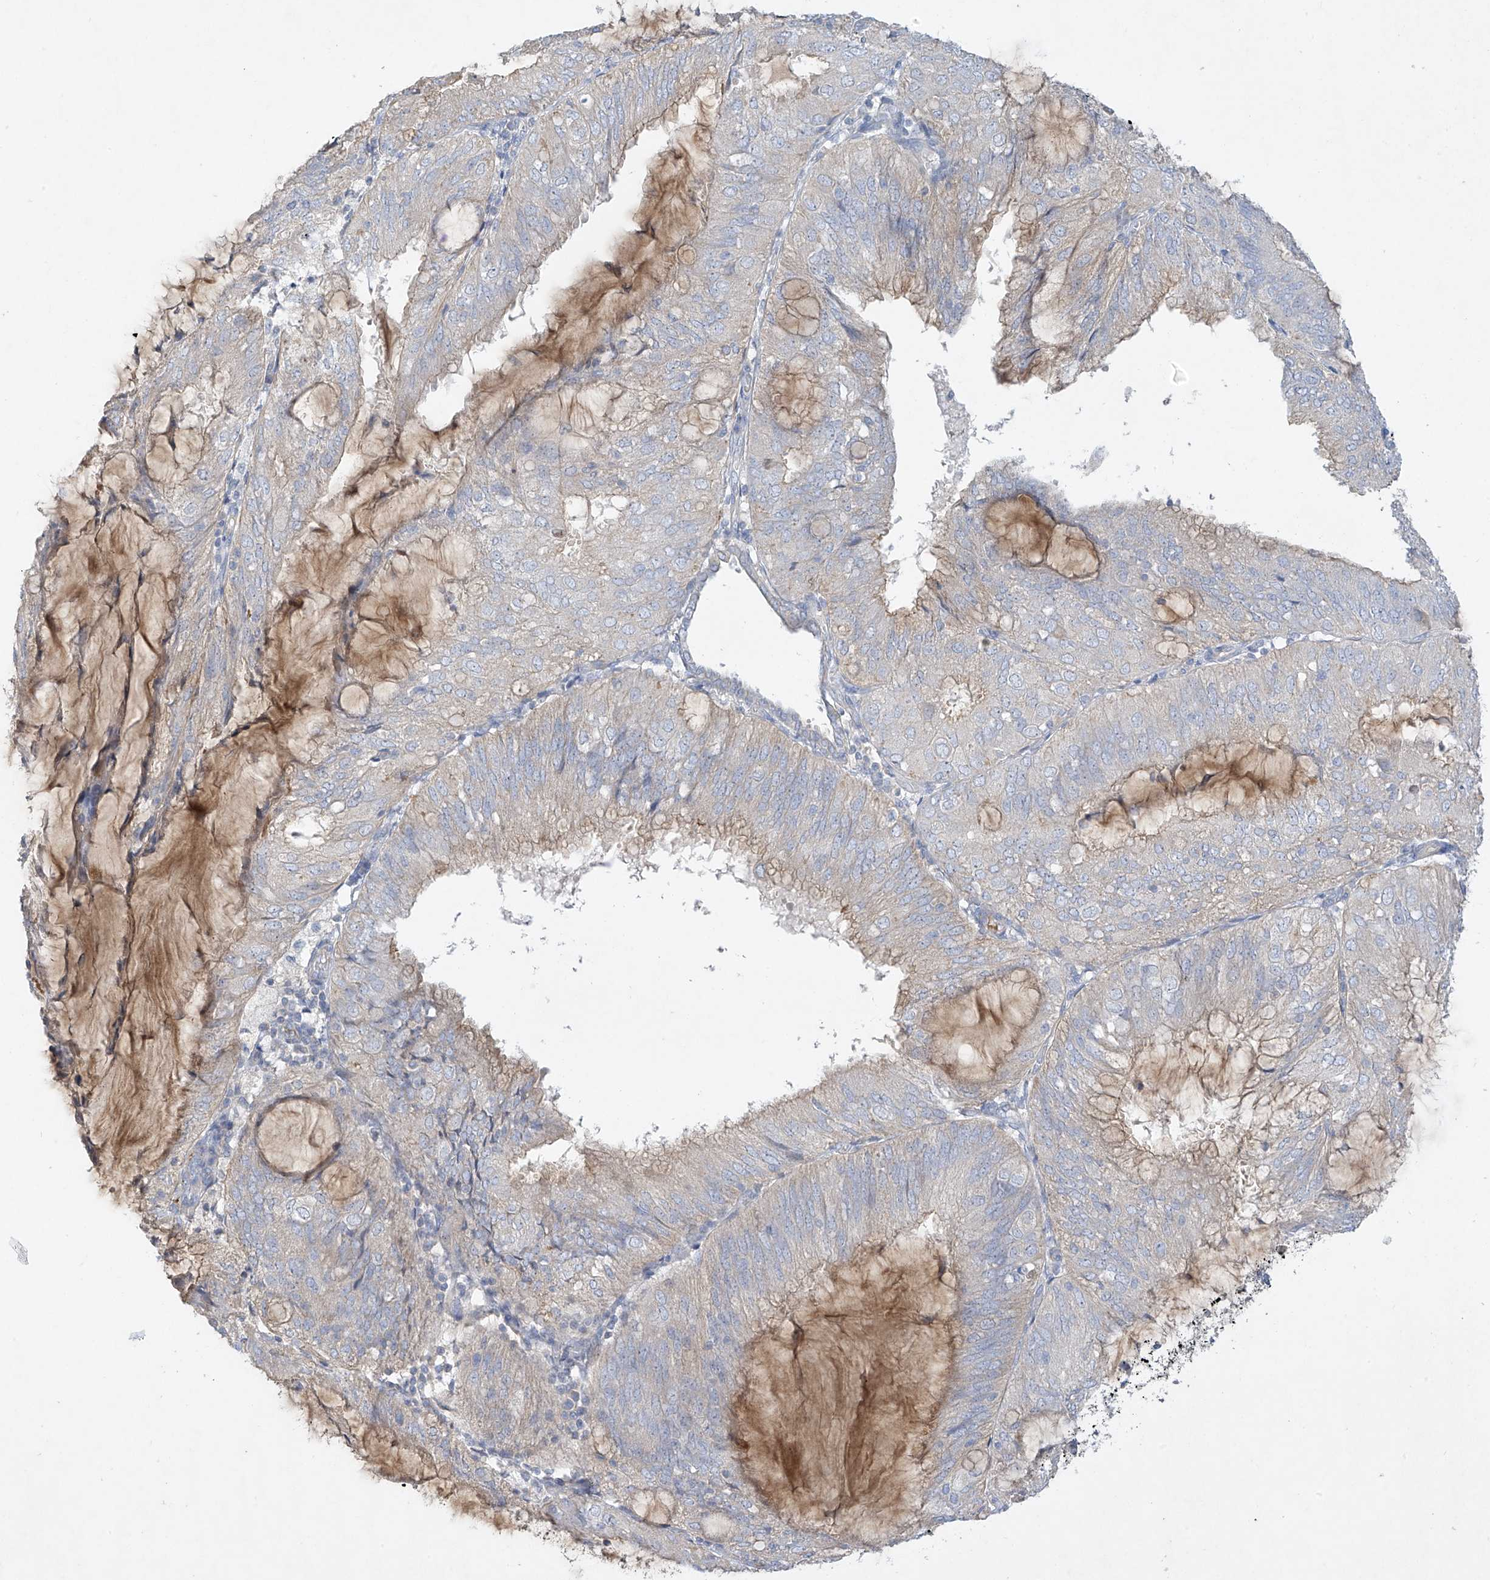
{"staining": {"intensity": "negative", "quantity": "none", "location": "none"}, "tissue": "endometrial cancer", "cell_type": "Tumor cells", "image_type": "cancer", "snomed": [{"axis": "morphology", "description": "Adenocarcinoma, NOS"}, {"axis": "topography", "description": "Endometrium"}], "caption": "The IHC image has no significant positivity in tumor cells of endometrial cancer (adenocarcinoma) tissue. The staining was performed using DAB (3,3'-diaminobenzidine) to visualize the protein expression in brown, while the nuclei were stained in blue with hematoxylin (Magnification: 20x).", "gene": "PRSS12", "patient": {"sex": "female", "age": 81}}